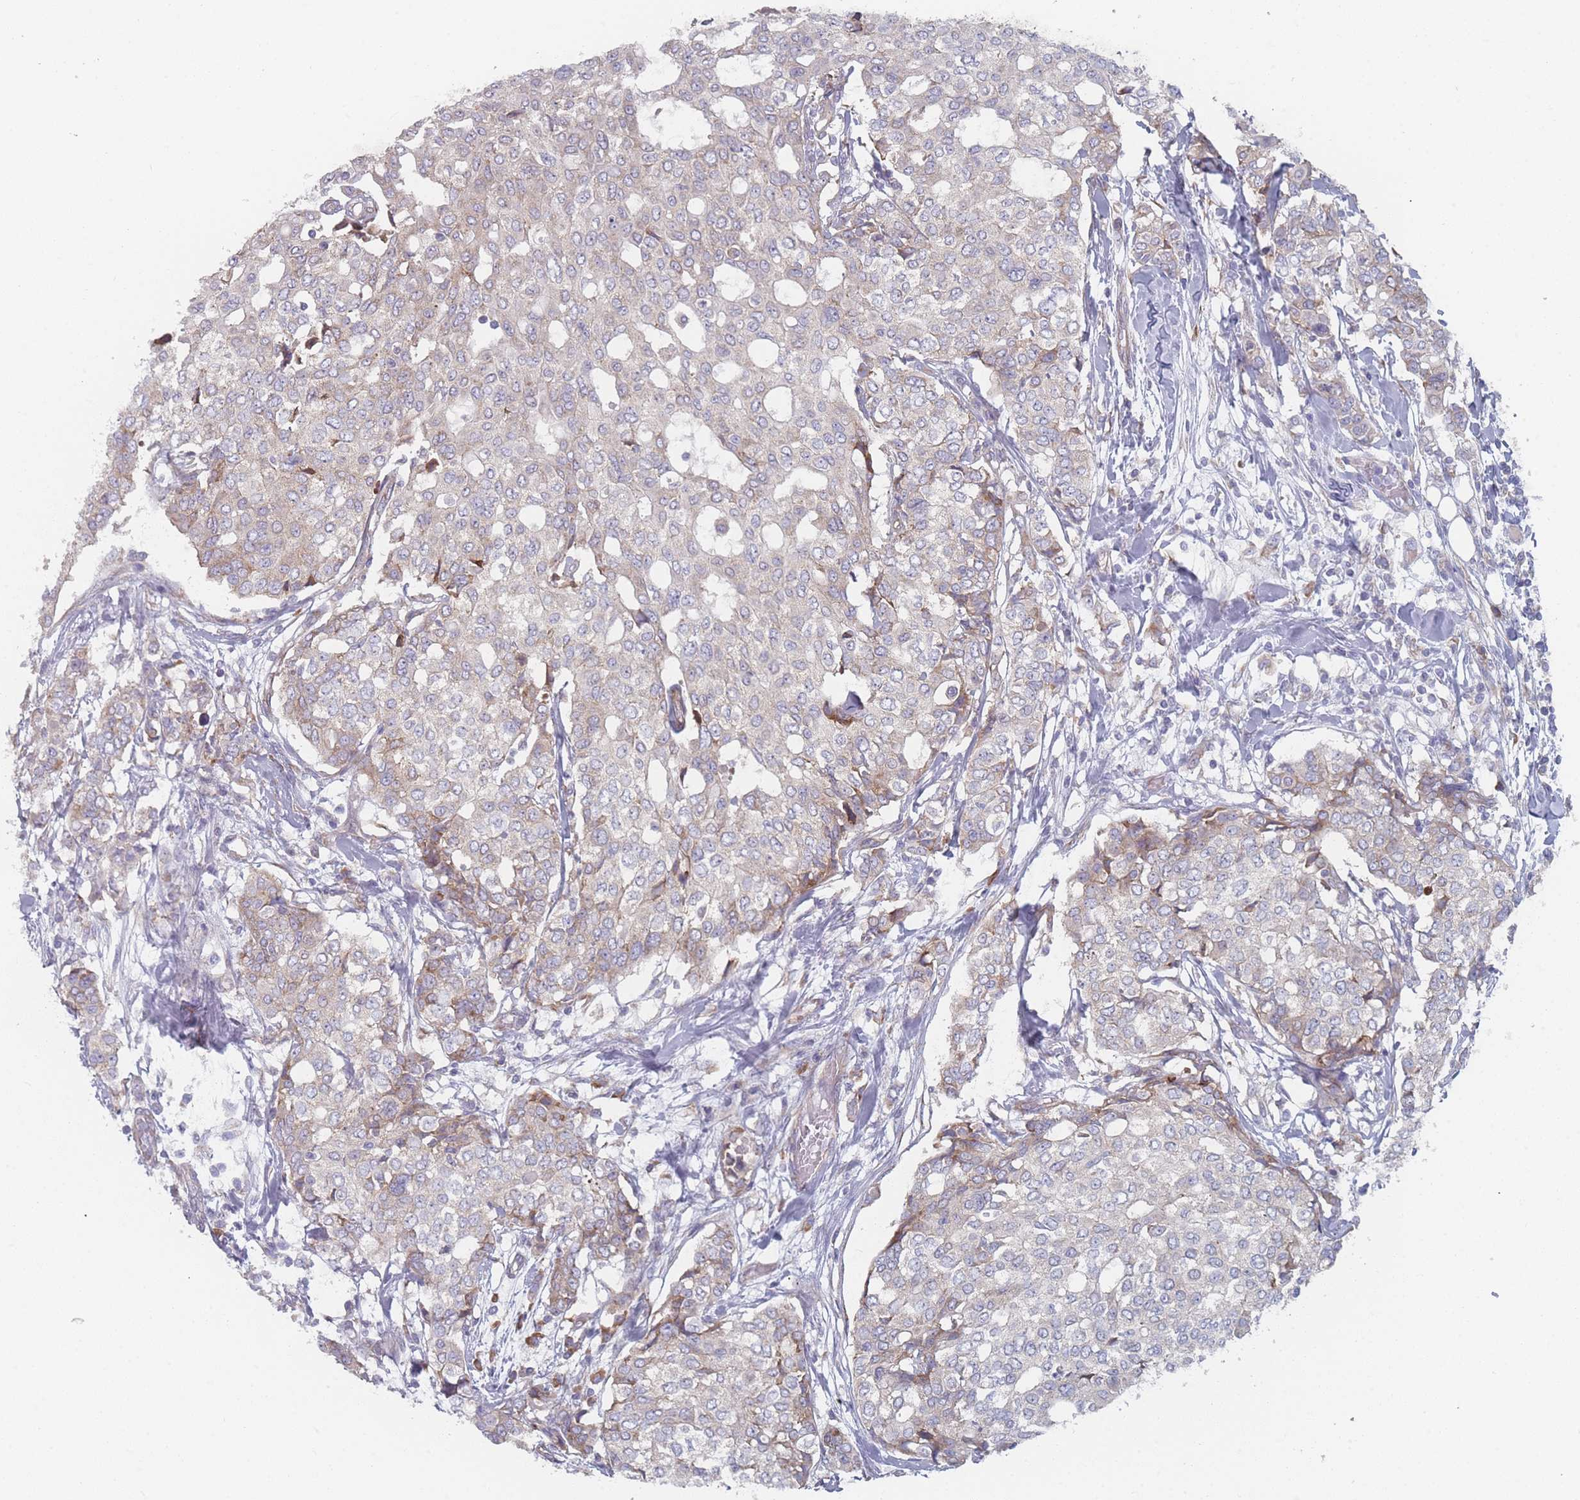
{"staining": {"intensity": "weak", "quantity": "<25%", "location": "cytoplasmic/membranous"}, "tissue": "breast cancer", "cell_type": "Tumor cells", "image_type": "cancer", "snomed": [{"axis": "morphology", "description": "Lobular carcinoma"}, {"axis": "topography", "description": "Breast"}], "caption": "Immunohistochemical staining of breast cancer reveals no significant expression in tumor cells.", "gene": "CACNG5", "patient": {"sex": "female", "age": 51}}